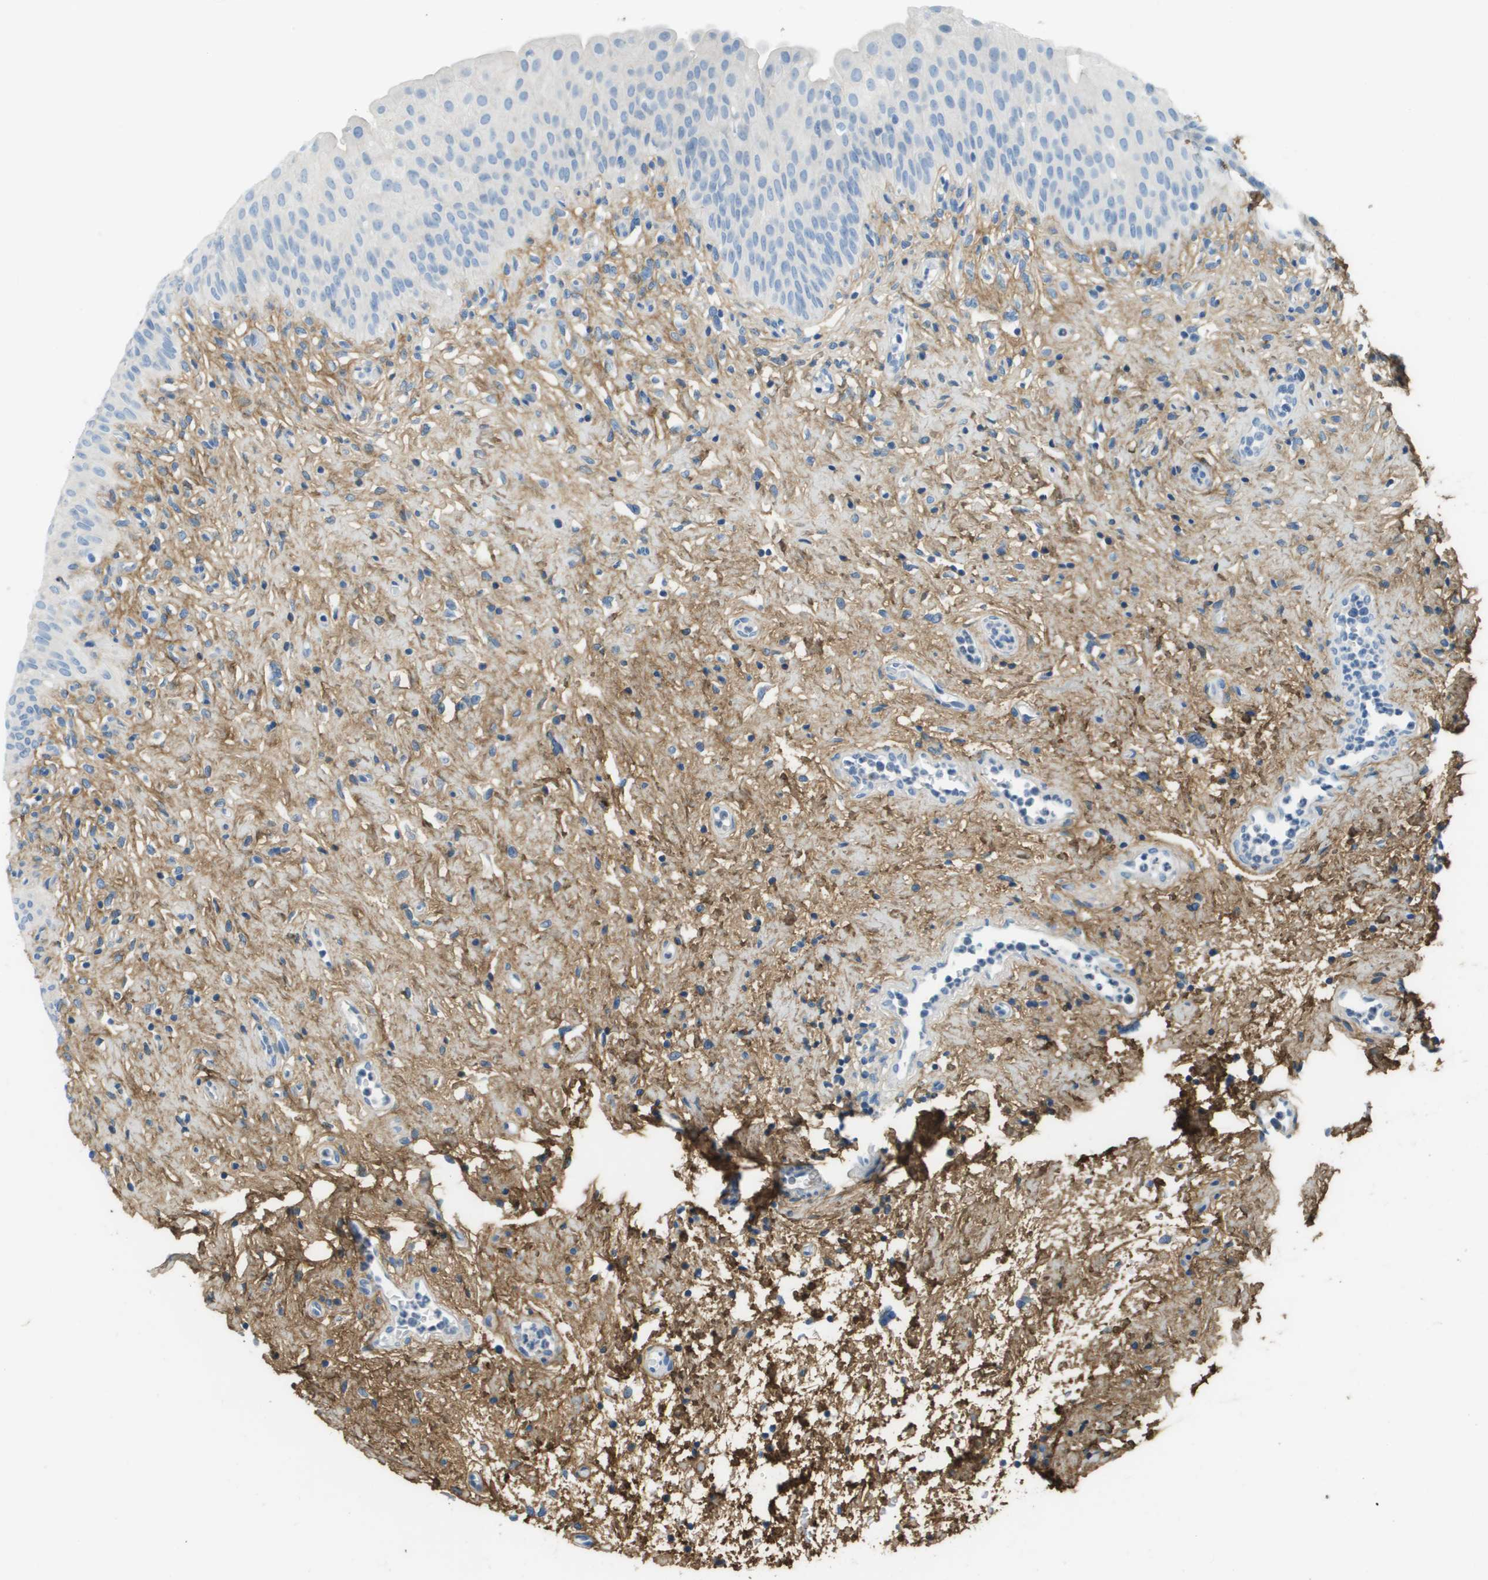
{"staining": {"intensity": "negative", "quantity": "none", "location": "none"}, "tissue": "urinary bladder", "cell_type": "Urothelial cells", "image_type": "normal", "snomed": [{"axis": "morphology", "description": "Normal tissue, NOS"}, {"axis": "topography", "description": "Urinary bladder"}], "caption": "This image is of normal urinary bladder stained with IHC to label a protein in brown with the nuclei are counter-stained blue. There is no positivity in urothelial cells.", "gene": "DCN", "patient": {"sex": "male", "age": 46}}